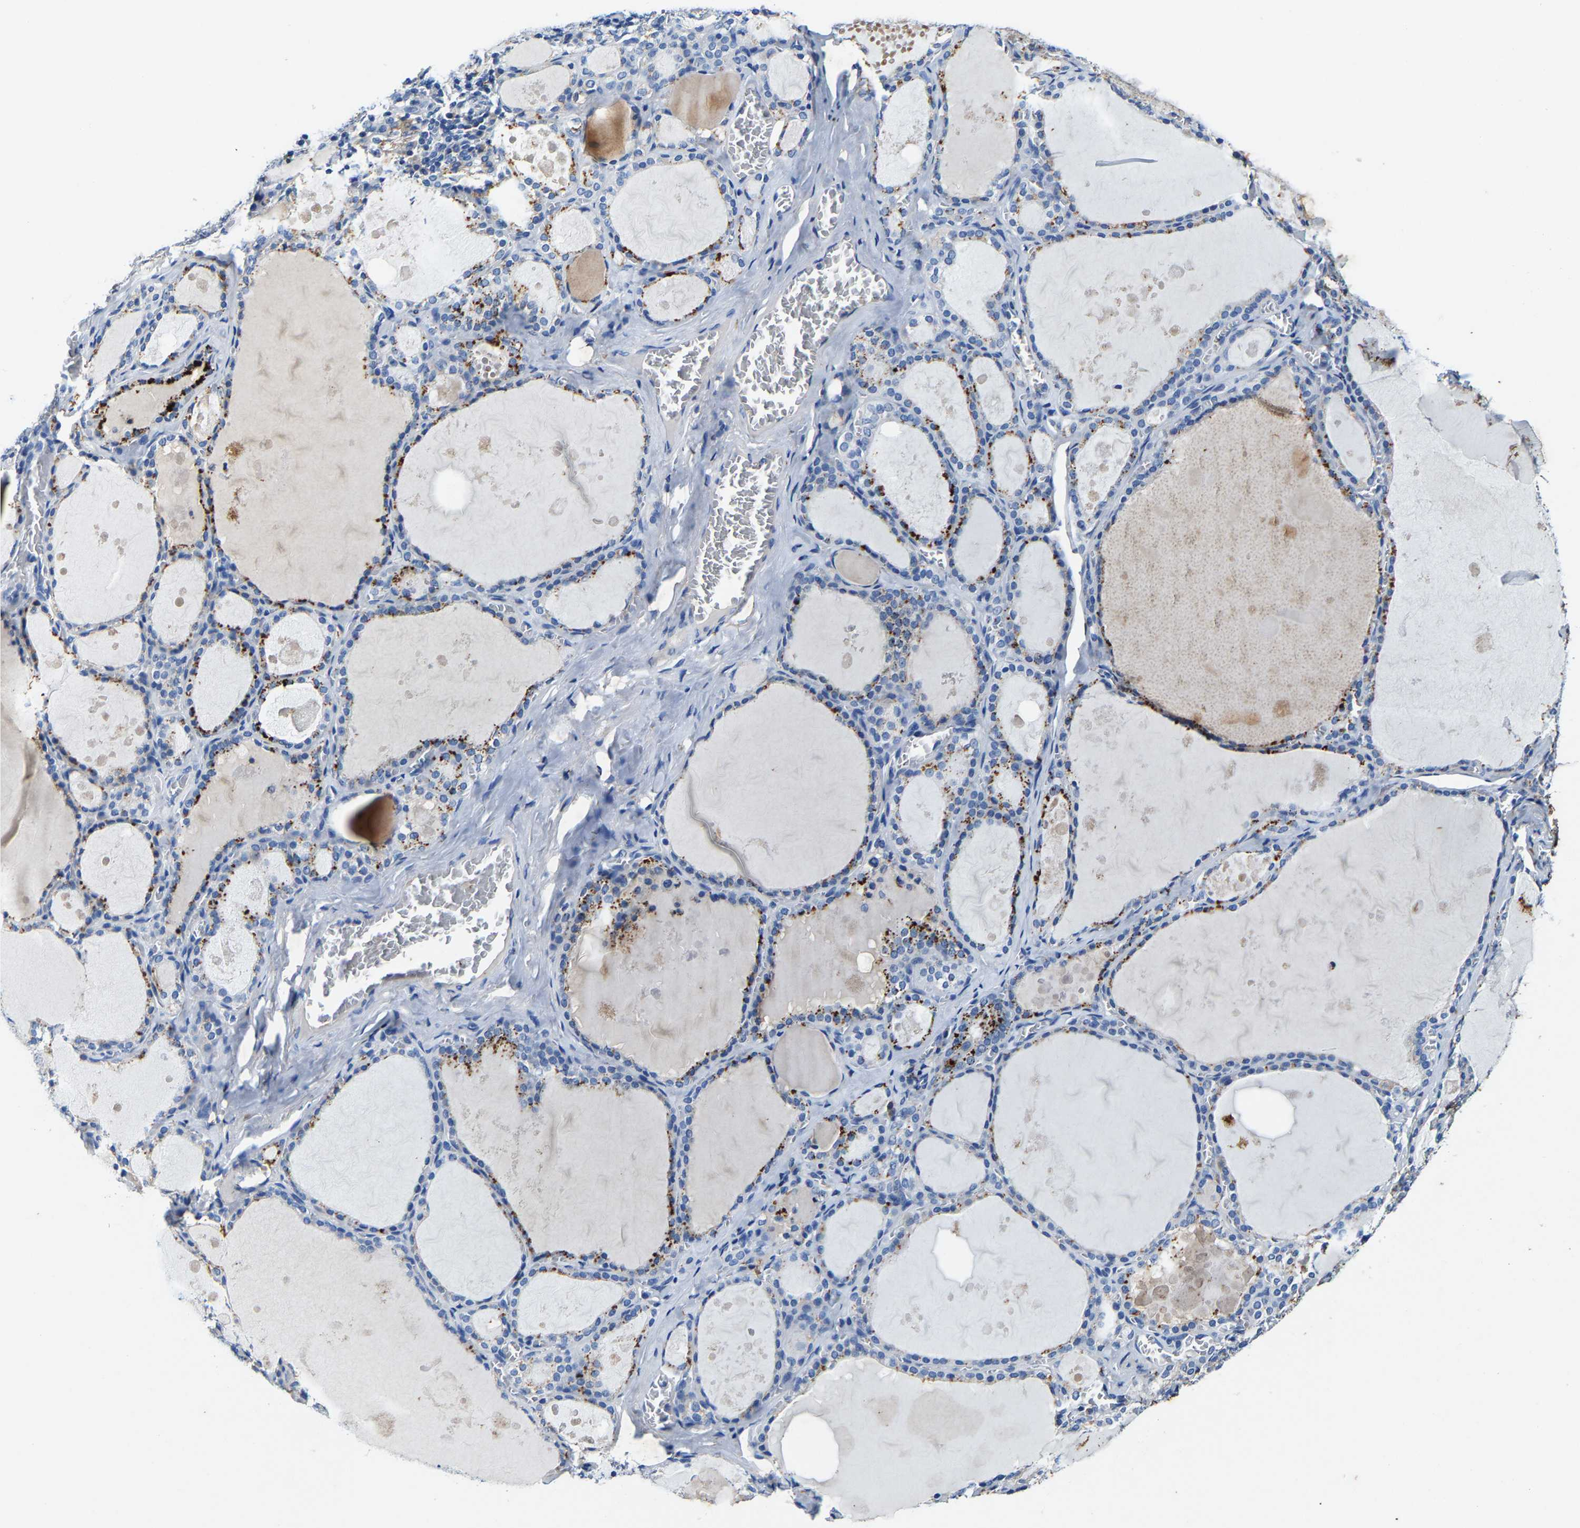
{"staining": {"intensity": "moderate", "quantity": "<25%", "location": "cytoplasmic/membranous"}, "tissue": "thyroid gland", "cell_type": "Glandular cells", "image_type": "normal", "snomed": [{"axis": "morphology", "description": "Normal tissue, NOS"}, {"axis": "topography", "description": "Thyroid gland"}], "caption": "Immunohistochemistry (IHC) histopathology image of normal human thyroid gland stained for a protein (brown), which displays low levels of moderate cytoplasmic/membranous expression in approximately <25% of glandular cells.", "gene": "SLC25A25", "patient": {"sex": "male", "age": 56}}